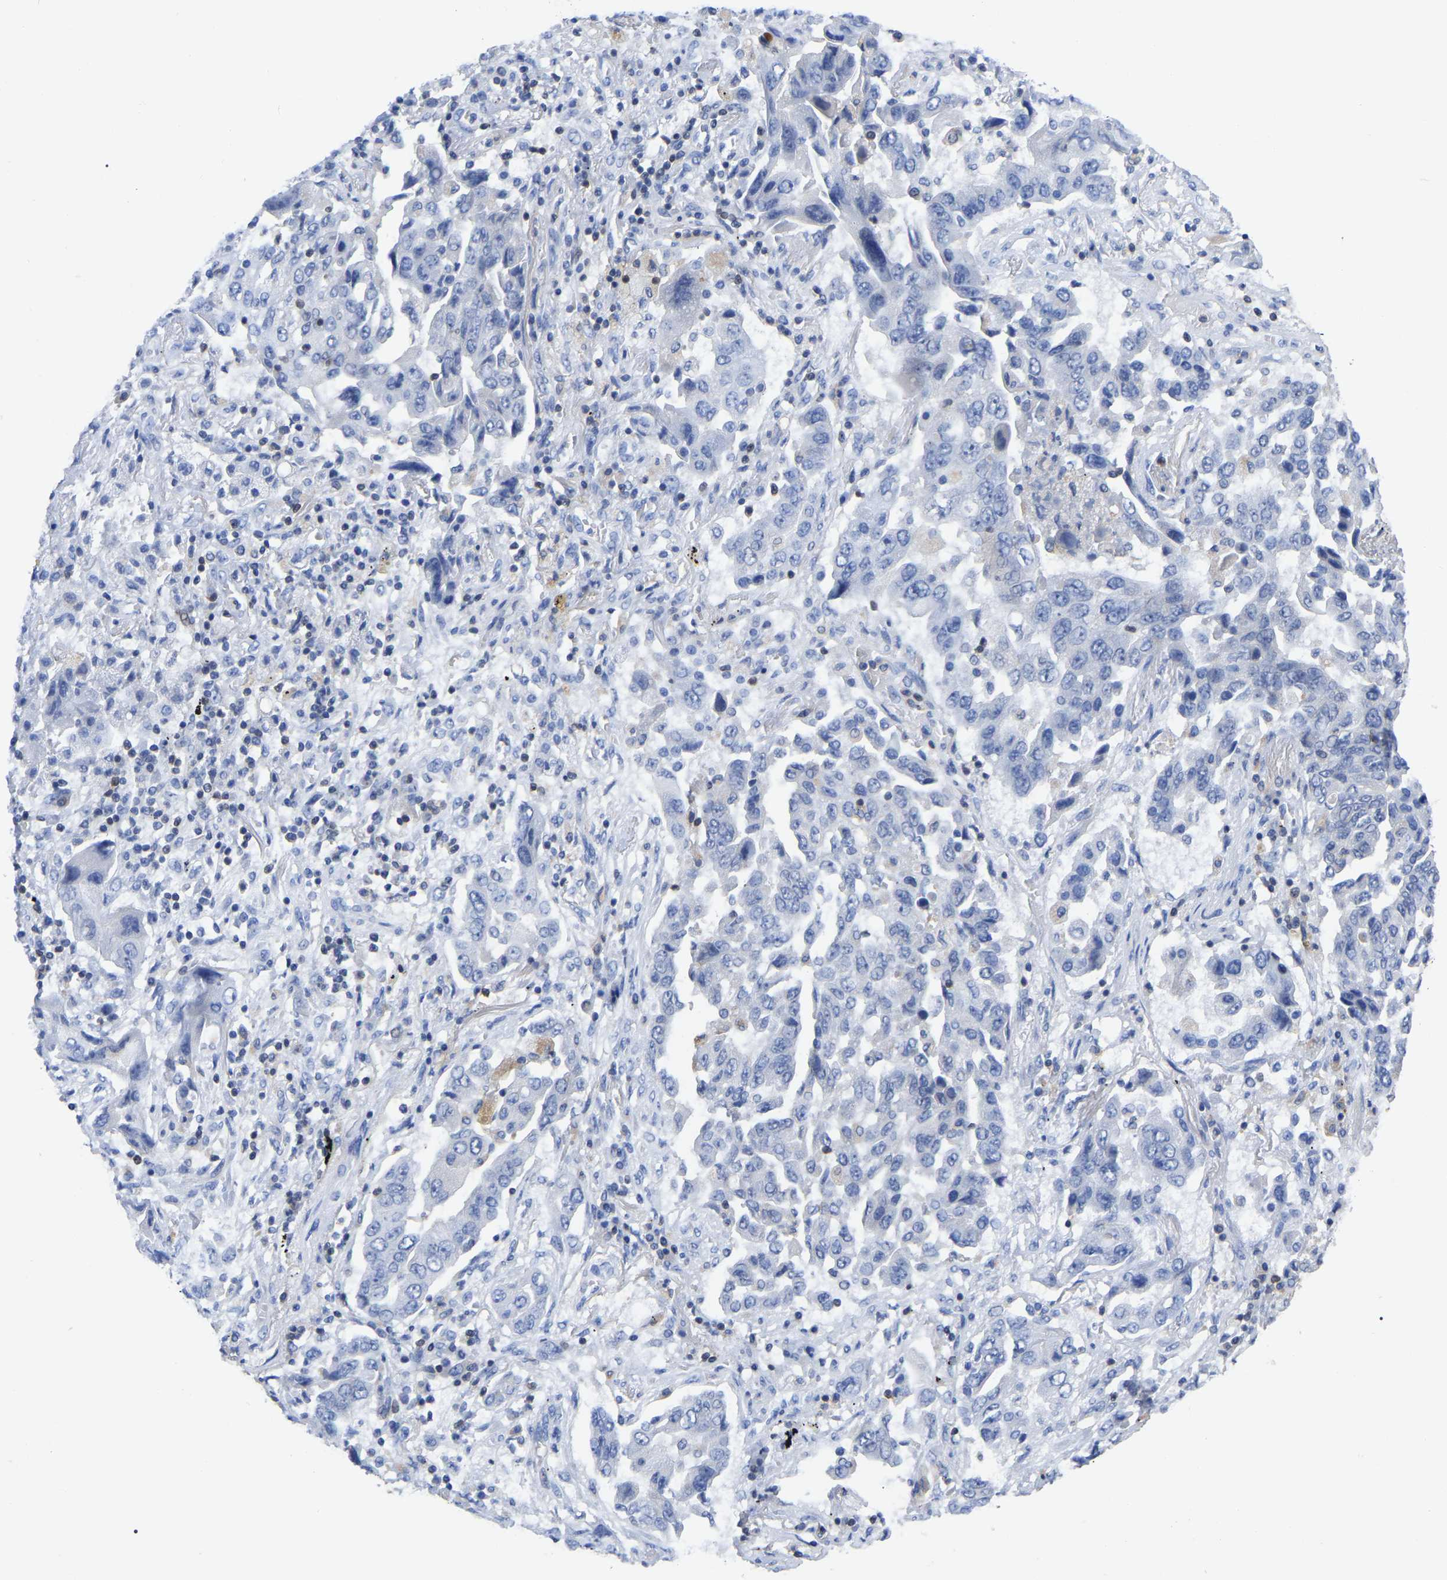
{"staining": {"intensity": "negative", "quantity": "none", "location": "none"}, "tissue": "lung cancer", "cell_type": "Tumor cells", "image_type": "cancer", "snomed": [{"axis": "morphology", "description": "Adenocarcinoma, NOS"}, {"axis": "topography", "description": "Lung"}], "caption": "IHC image of lung cancer stained for a protein (brown), which shows no expression in tumor cells.", "gene": "PTPN7", "patient": {"sex": "female", "age": 65}}